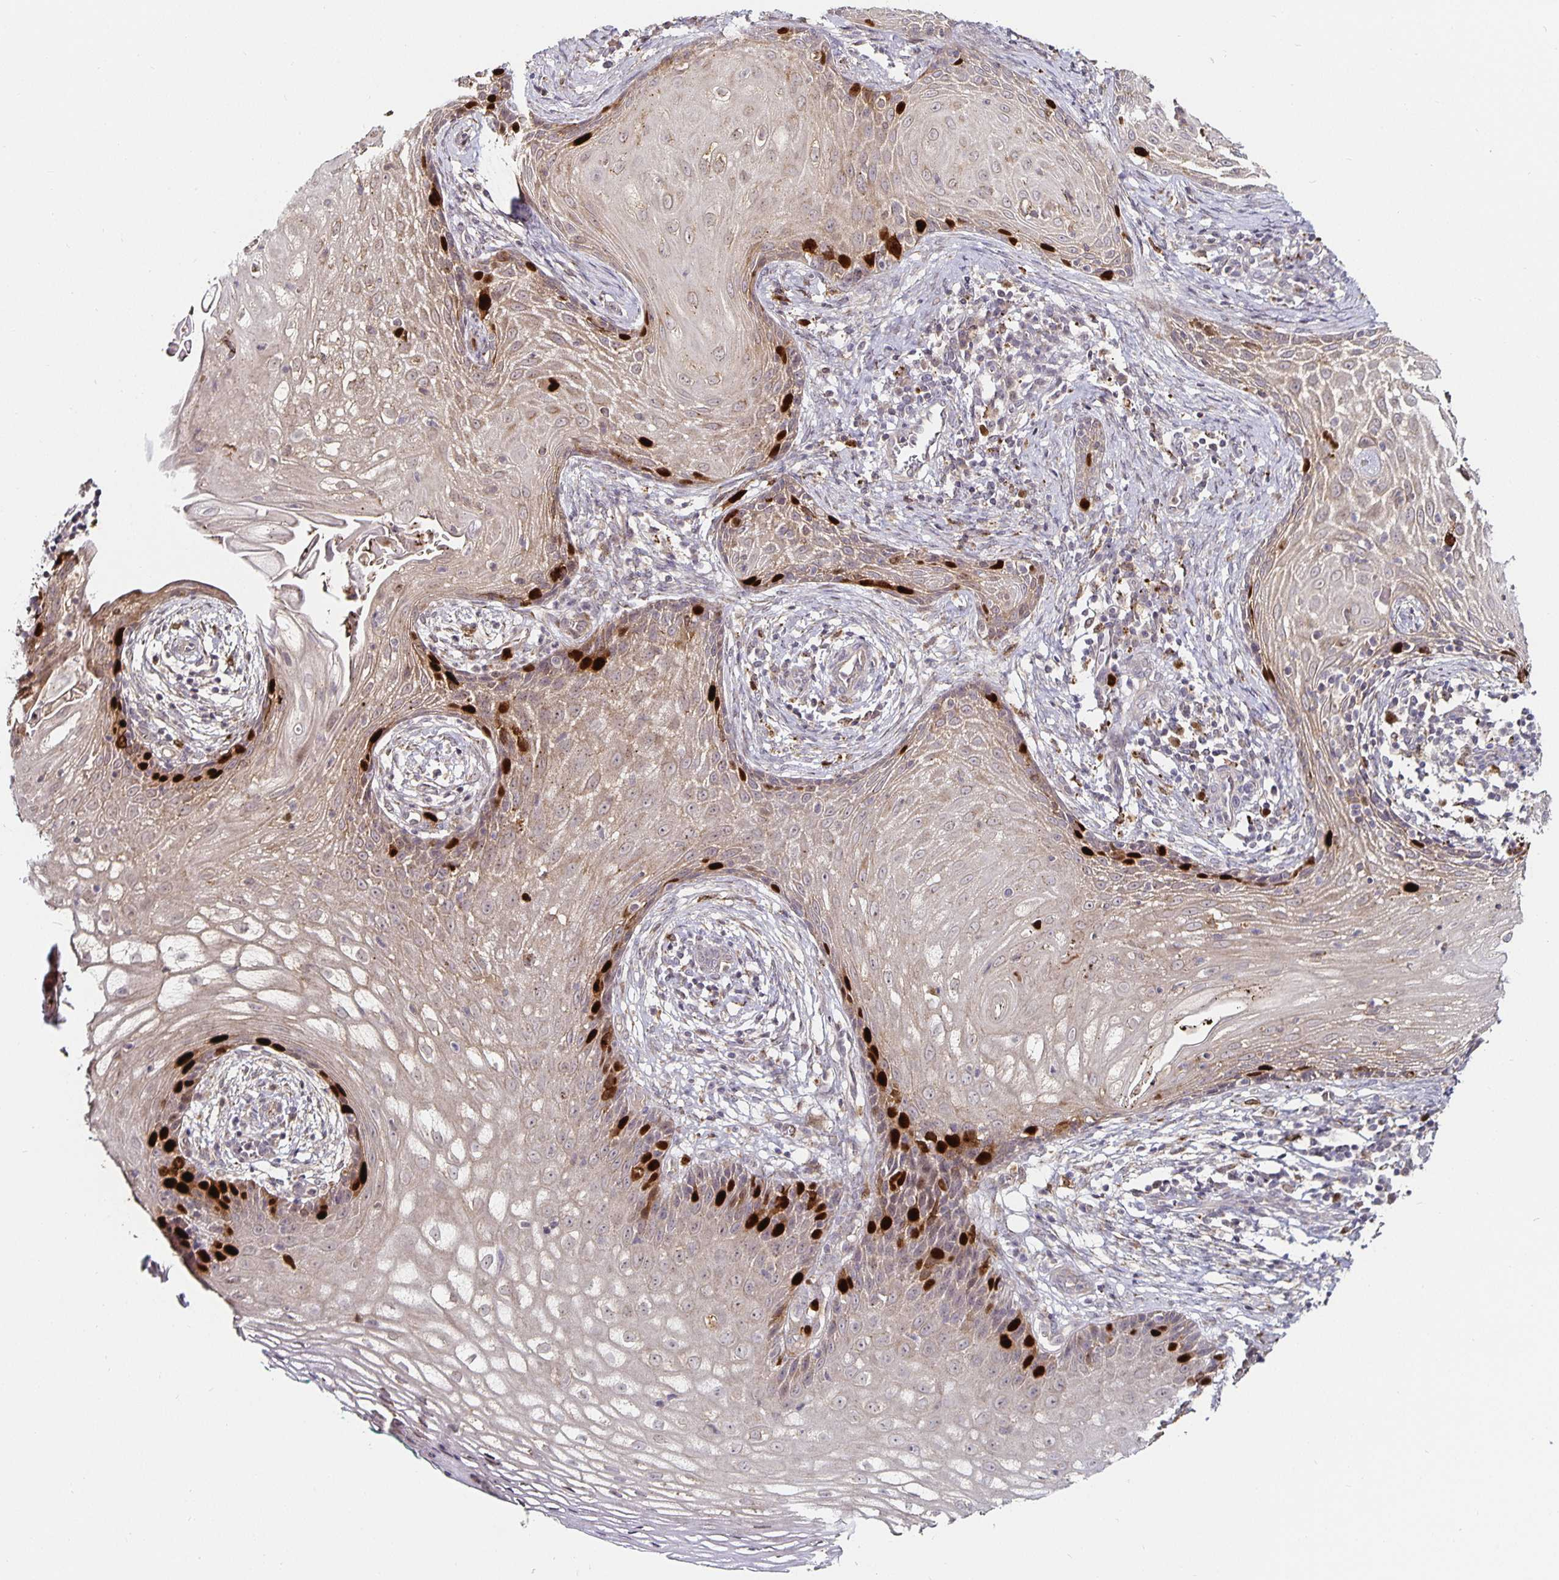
{"staining": {"intensity": "strong", "quantity": "25%-75%", "location": "nuclear"}, "tissue": "cervical cancer", "cell_type": "Tumor cells", "image_type": "cancer", "snomed": [{"axis": "morphology", "description": "Squamous cell carcinoma, NOS"}, {"axis": "topography", "description": "Cervix"}], "caption": "Squamous cell carcinoma (cervical) tissue shows strong nuclear staining in approximately 25%-75% of tumor cells, visualized by immunohistochemistry.", "gene": "ANLN", "patient": {"sex": "female", "age": 30}}